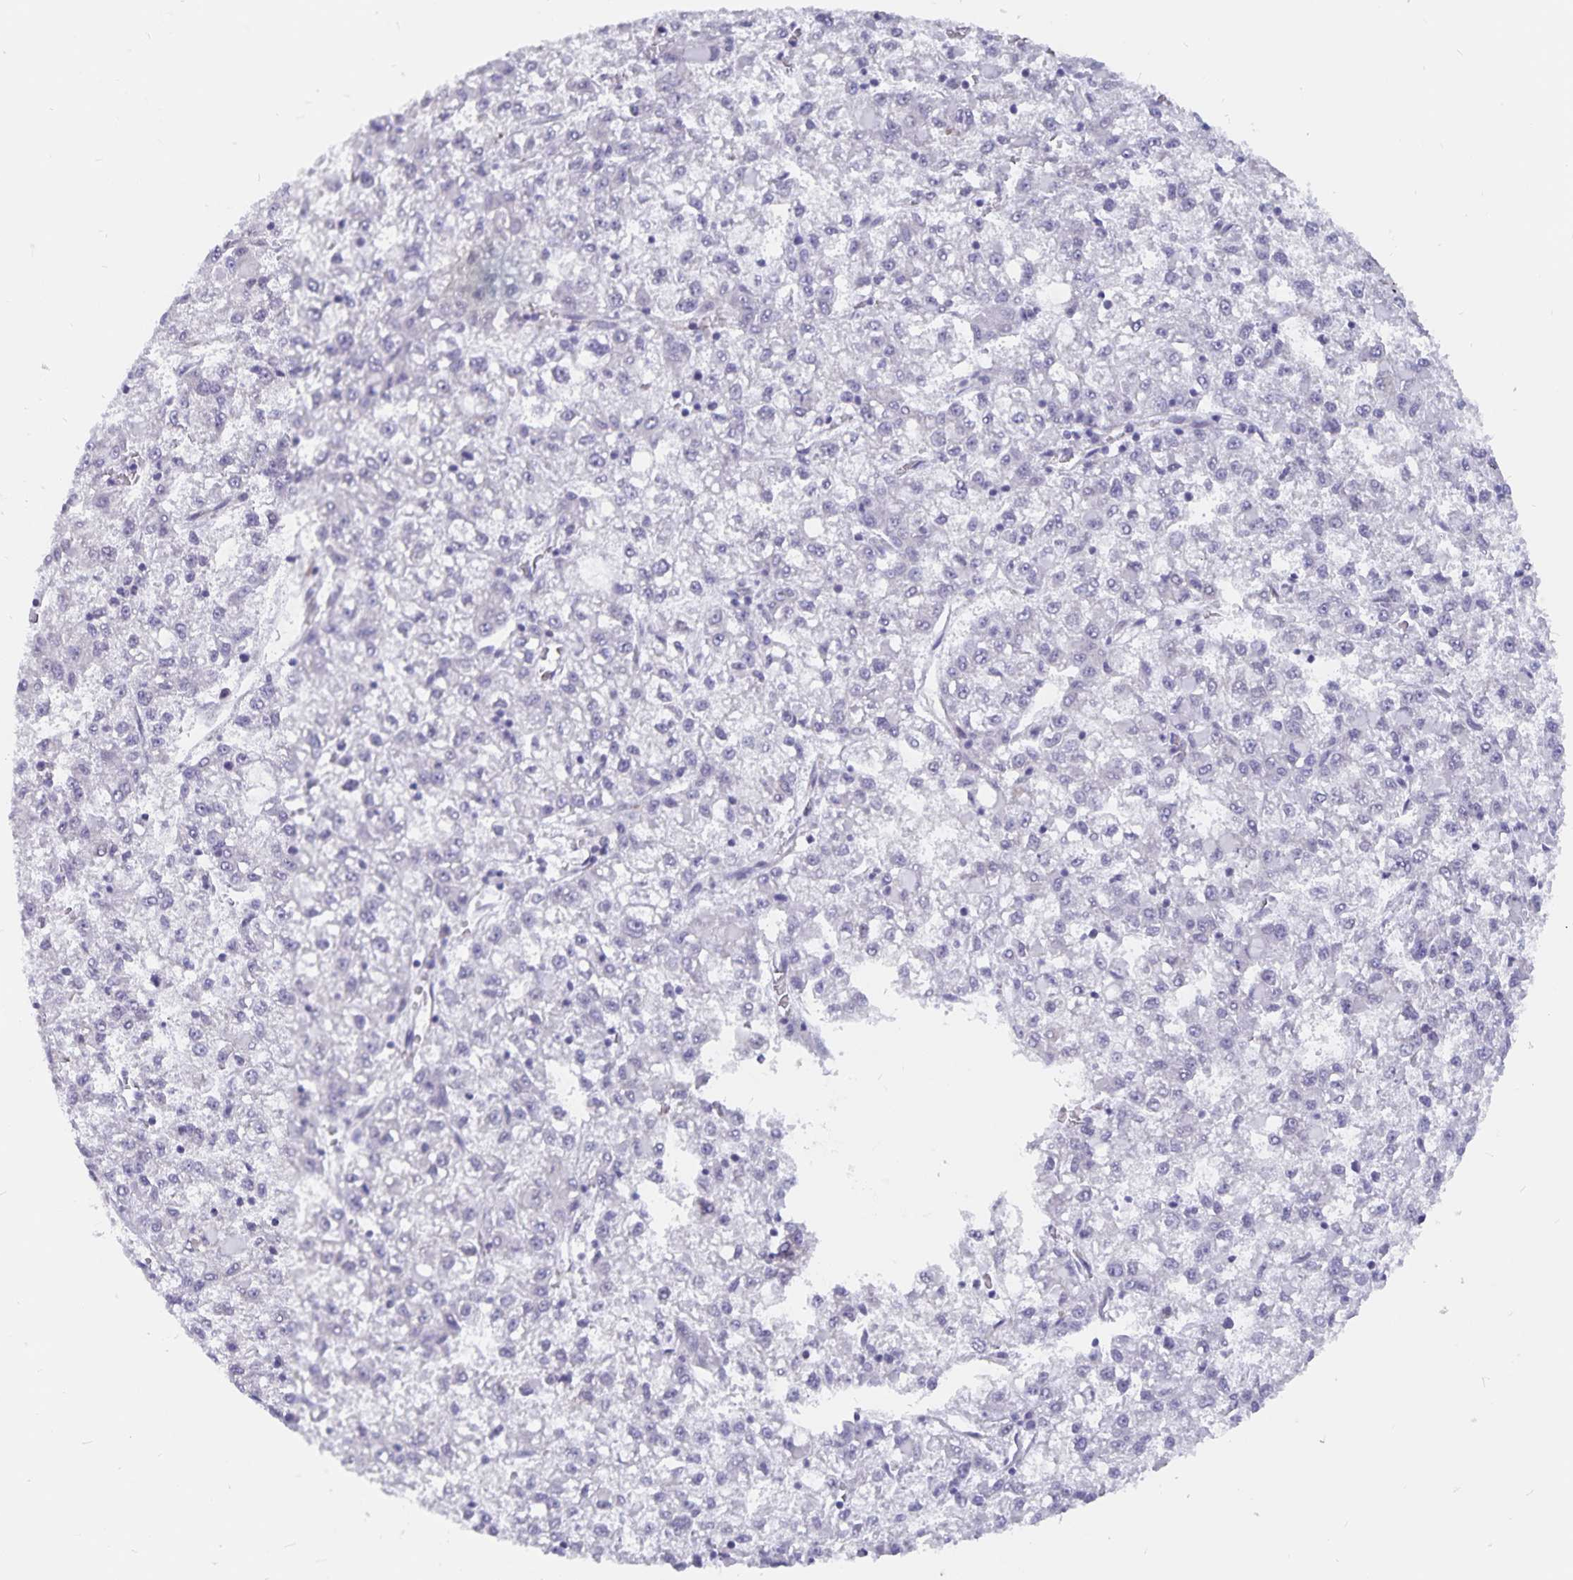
{"staining": {"intensity": "negative", "quantity": "none", "location": "none"}, "tissue": "liver cancer", "cell_type": "Tumor cells", "image_type": "cancer", "snomed": [{"axis": "morphology", "description": "Carcinoma, Hepatocellular, NOS"}, {"axis": "topography", "description": "Liver"}], "caption": "This is a micrograph of immunohistochemistry staining of liver cancer (hepatocellular carcinoma), which shows no expression in tumor cells. The staining is performed using DAB brown chromogen with nuclei counter-stained in using hematoxylin.", "gene": "BAG6", "patient": {"sex": "male", "age": 40}}